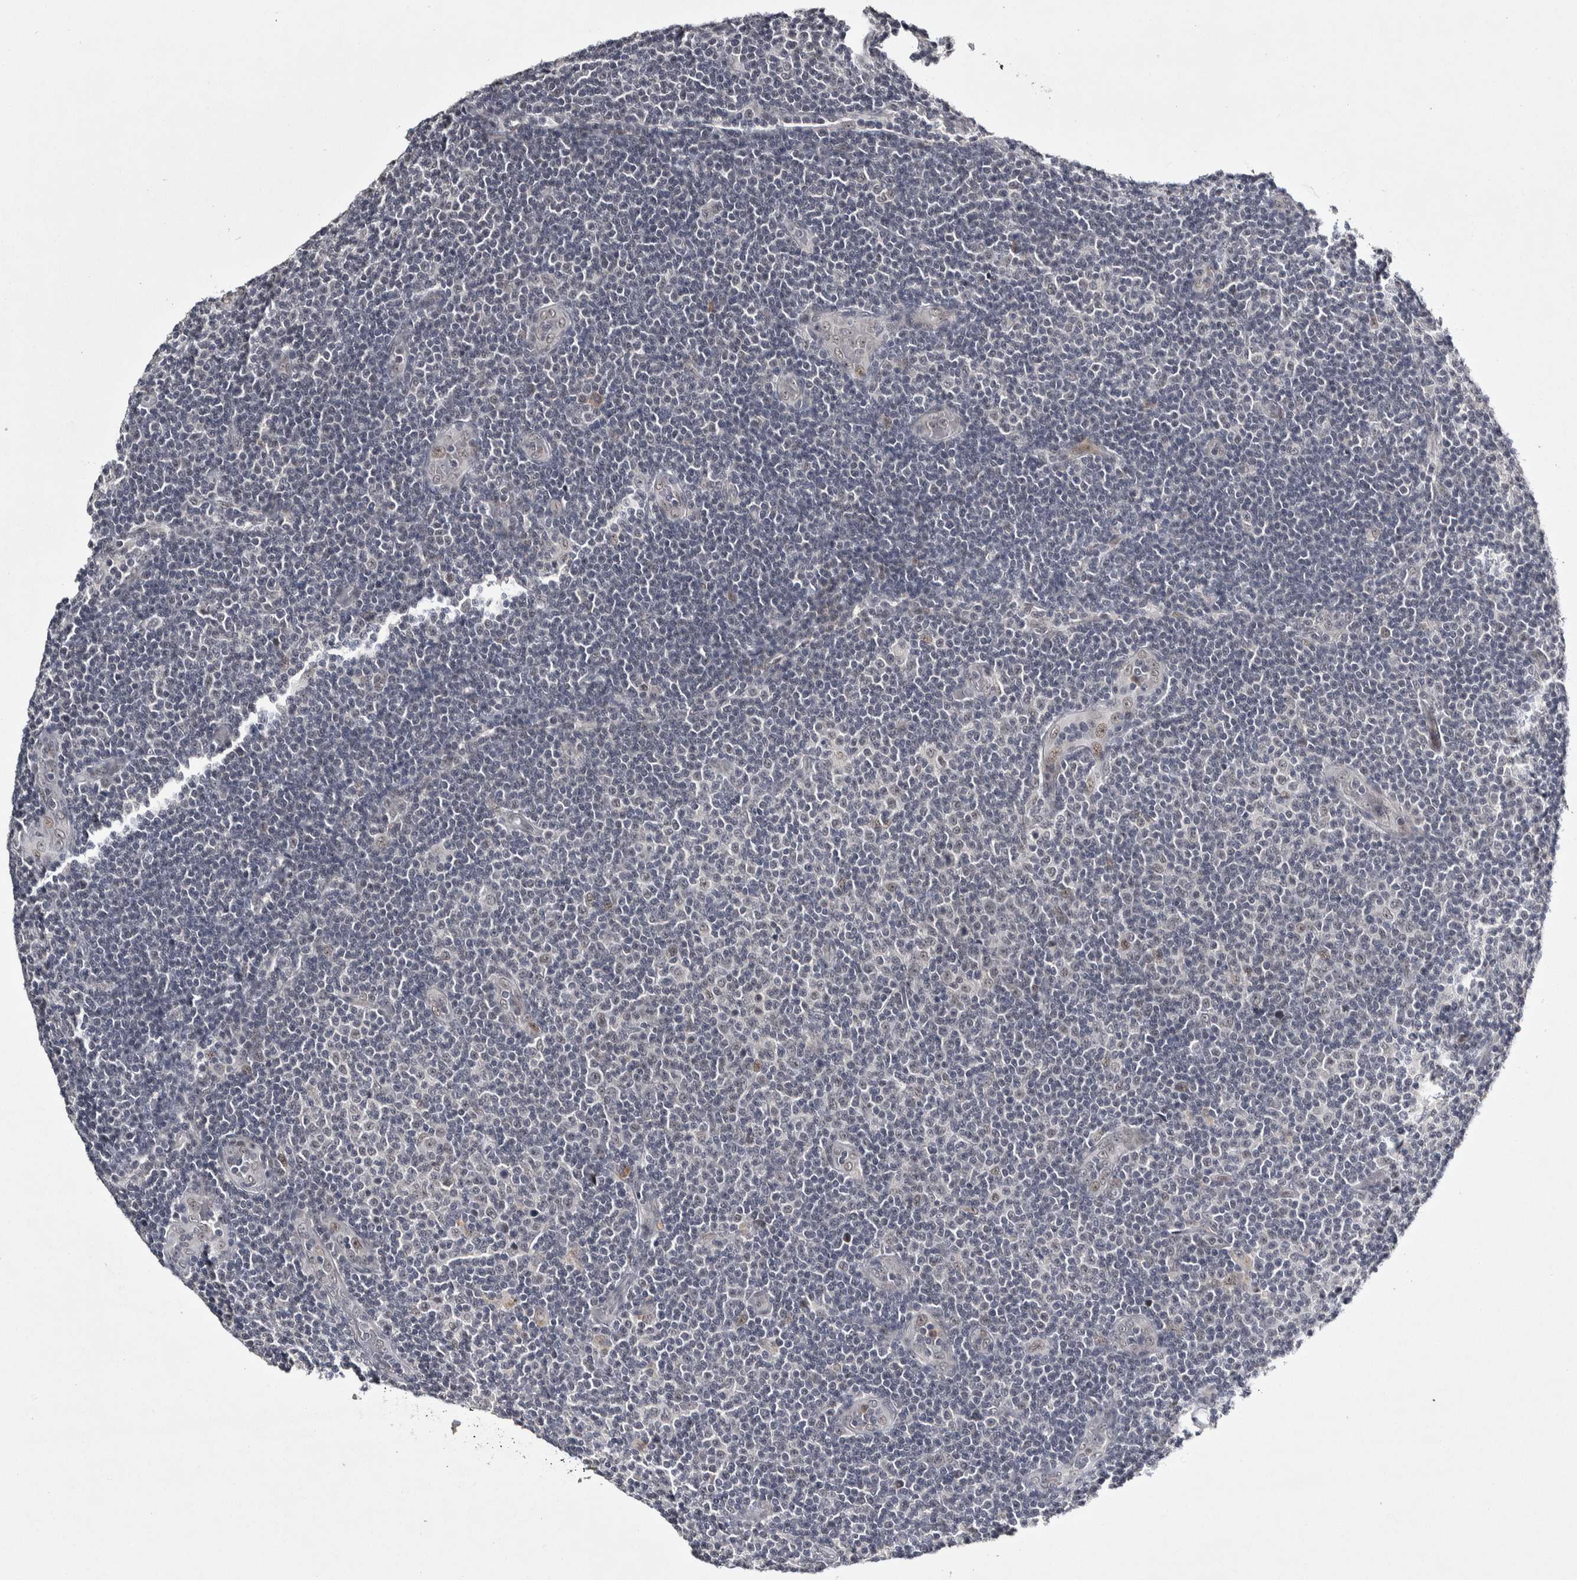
{"staining": {"intensity": "moderate", "quantity": "25%-75%", "location": "nuclear"}, "tissue": "lymphoma", "cell_type": "Tumor cells", "image_type": "cancer", "snomed": [{"axis": "morphology", "description": "Malignant lymphoma, non-Hodgkin's type, Low grade"}, {"axis": "topography", "description": "Lymph node"}], "caption": "About 25%-75% of tumor cells in human lymphoma demonstrate moderate nuclear protein staining as visualized by brown immunohistochemical staining.", "gene": "ASPN", "patient": {"sex": "male", "age": 83}}